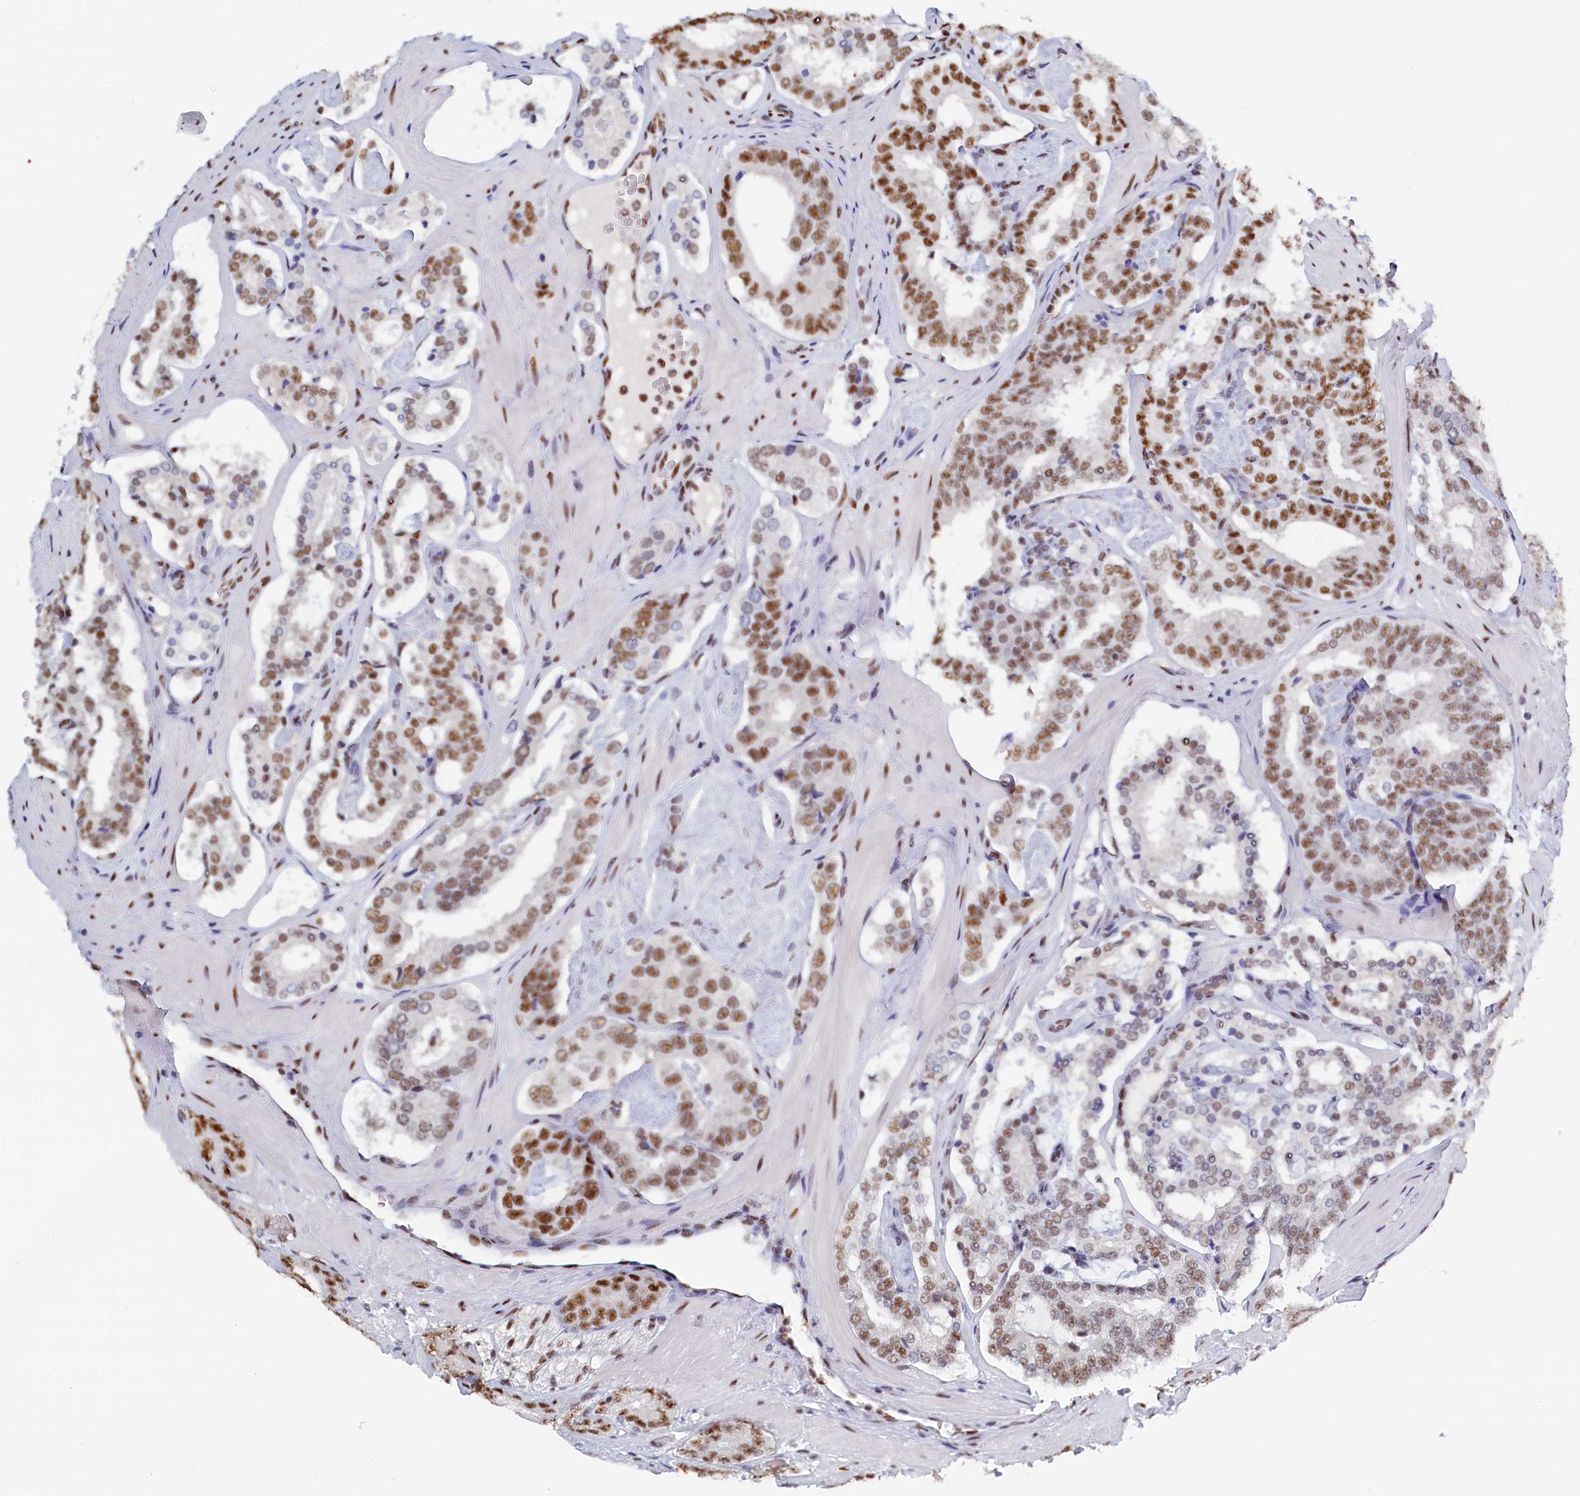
{"staining": {"intensity": "strong", "quantity": "25%-75%", "location": "nuclear"}, "tissue": "prostate cancer", "cell_type": "Tumor cells", "image_type": "cancer", "snomed": [{"axis": "morphology", "description": "Adenocarcinoma, High grade"}, {"axis": "topography", "description": "Prostate"}], "caption": "A histopathology image showing strong nuclear expression in approximately 25%-75% of tumor cells in prostate cancer (adenocarcinoma (high-grade)), as visualized by brown immunohistochemical staining.", "gene": "MOSPD3", "patient": {"sex": "male", "age": 63}}